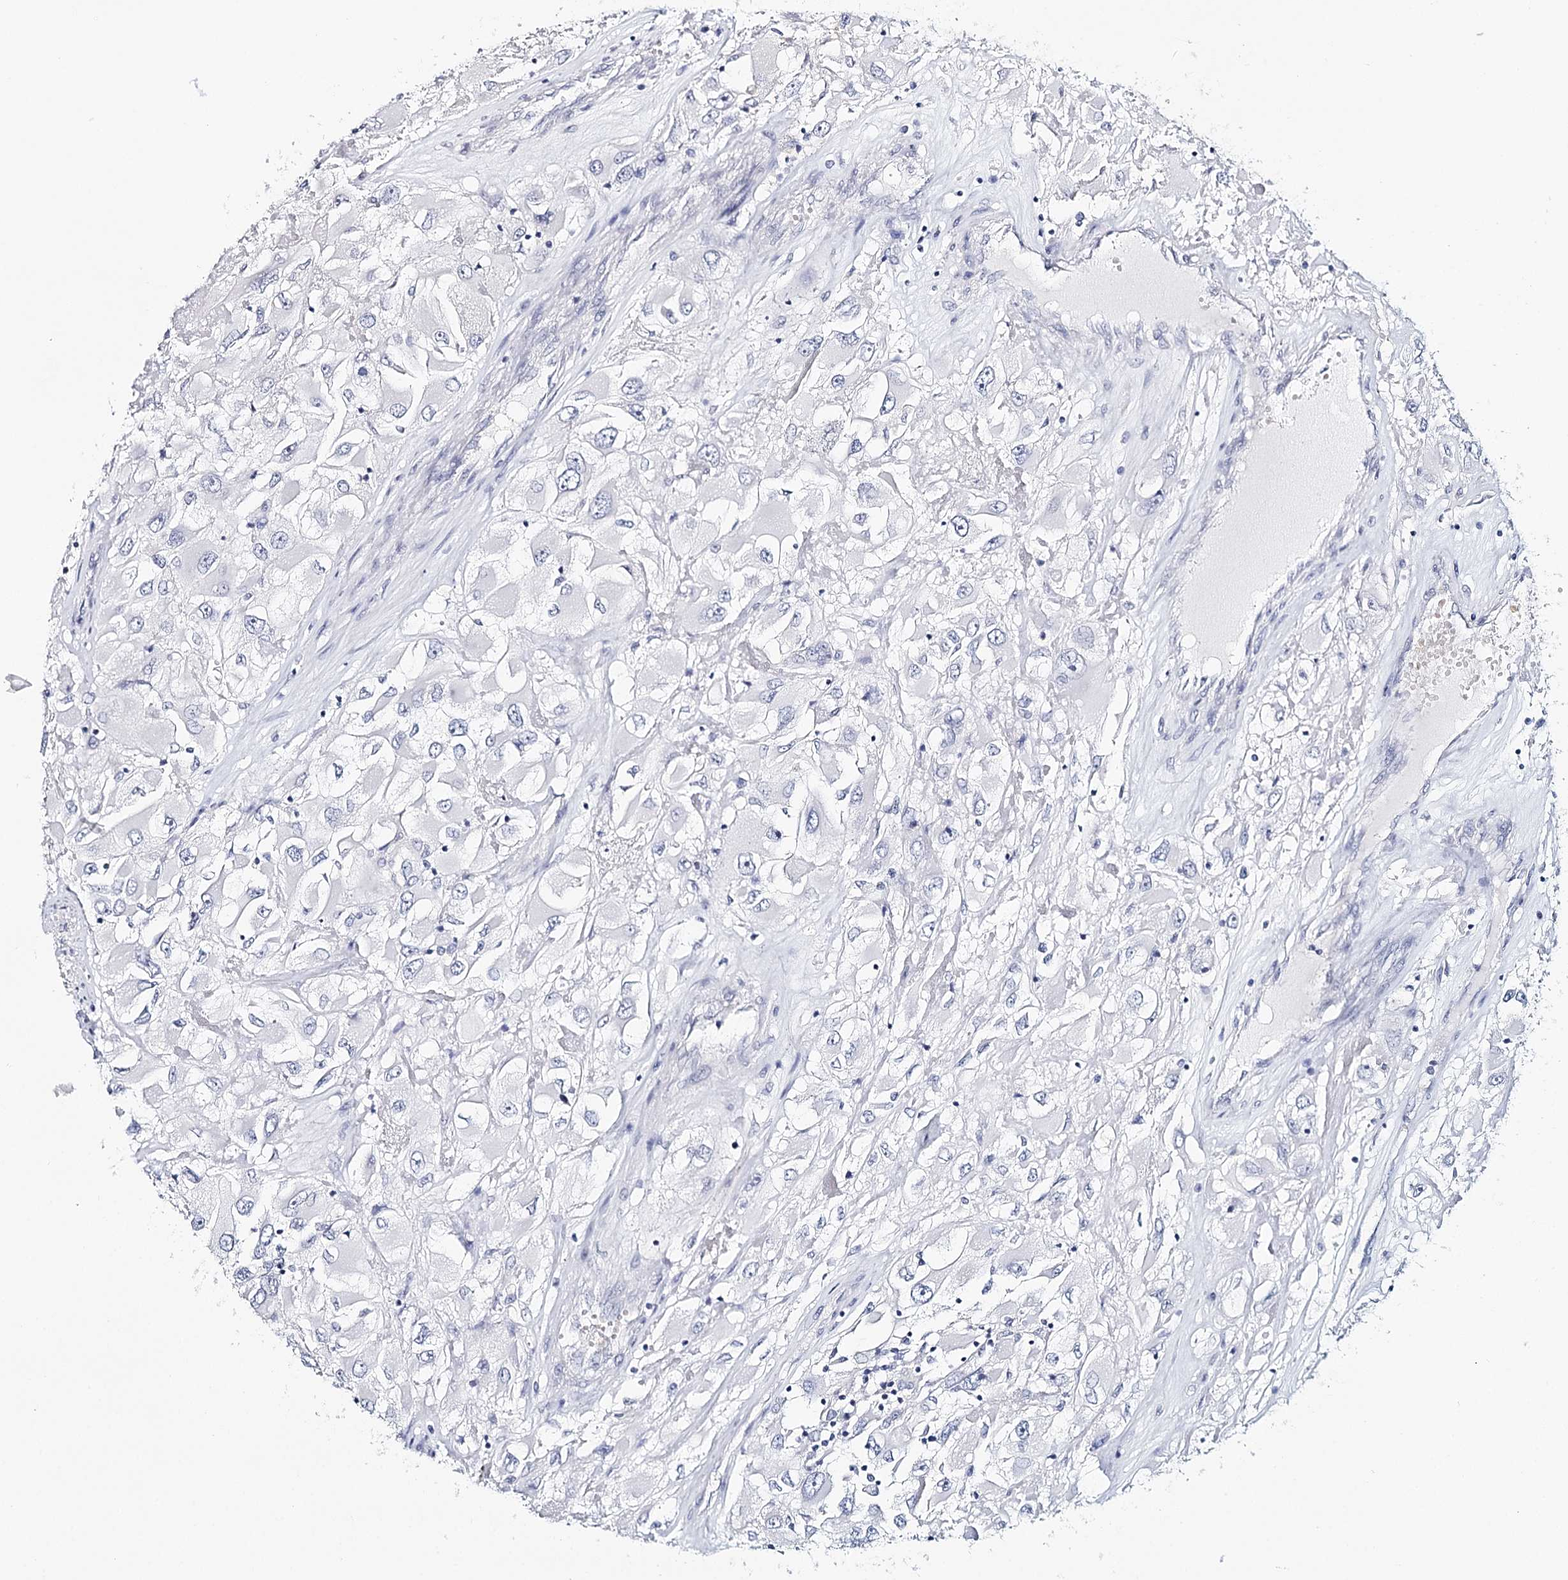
{"staining": {"intensity": "negative", "quantity": "none", "location": "none"}, "tissue": "renal cancer", "cell_type": "Tumor cells", "image_type": "cancer", "snomed": [{"axis": "morphology", "description": "Adenocarcinoma, NOS"}, {"axis": "topography", "description": "Kidney"}], "caption": "Protein analysis of adenocarcinoma (renal) displays no significant positivity in tumor cells.", "gene": "HSPA4L", "patient": {"sex": "female", "age": 52}}